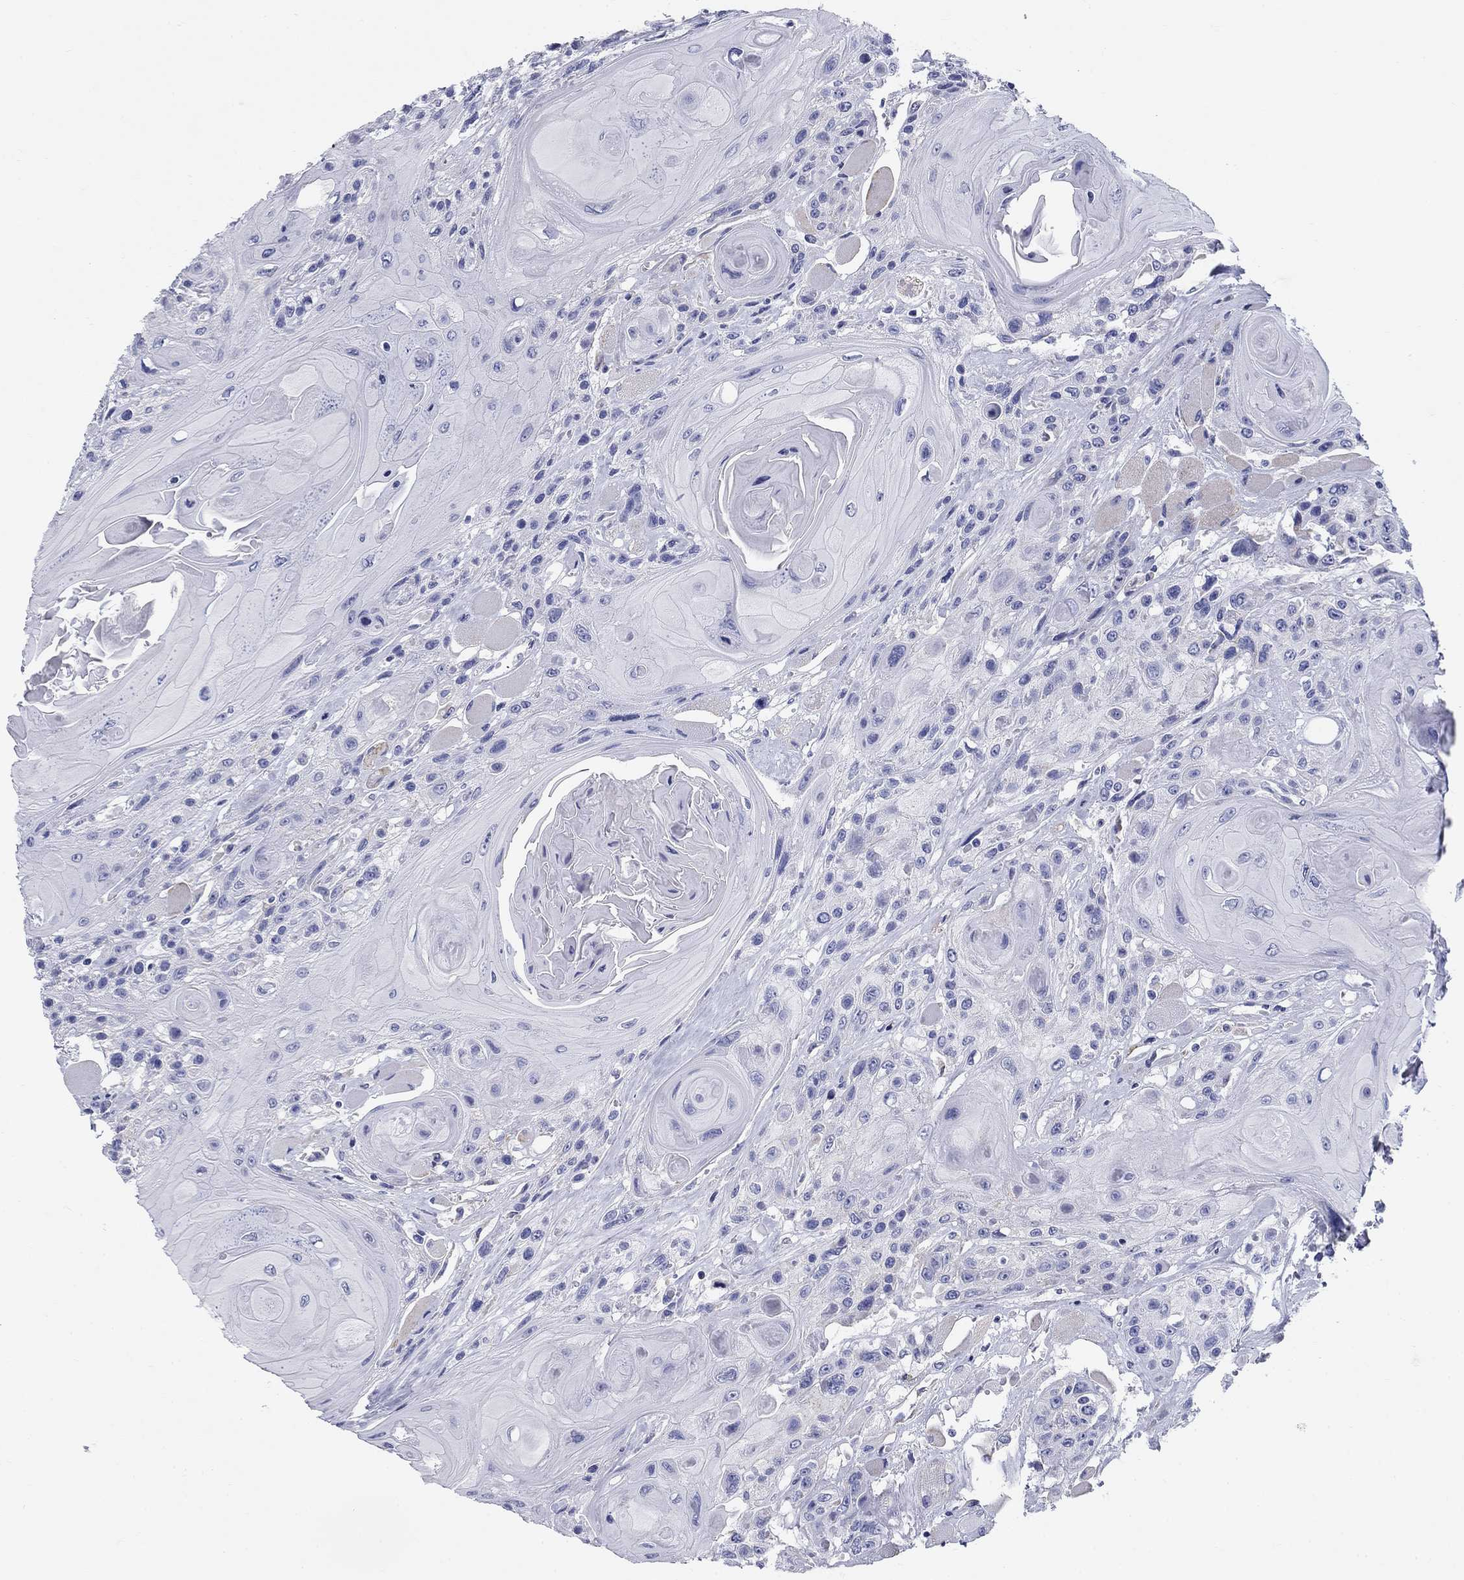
{"staining": {"intensity": "negative", "quantity": "none", "location": "none"}, "tissue": "head and neck cancer", "cell_type": "Tumor cells", "image_type": "cancer", "snomed": [{"axis": "morphology", "description": "Squamous cell carcinoma, NOS"}, {"axis": "topography", "description": "Head-Neck"}], "caption": "High magnification brightfield microscopy of head and neck squamous cell carcinoma stained with DAB (3,3'-diaminobenzidine) (brown) and counterstained with hematoxylin (blue): tumor cells show no significant positivity. Brightfield microscopy of immunohistochemistry (IHC) stained with DAB (brown) and hematoxylin (blue), captured at high magnification.", "gene": "UPB1", "patient": {"sex": "female", "age": 59}}